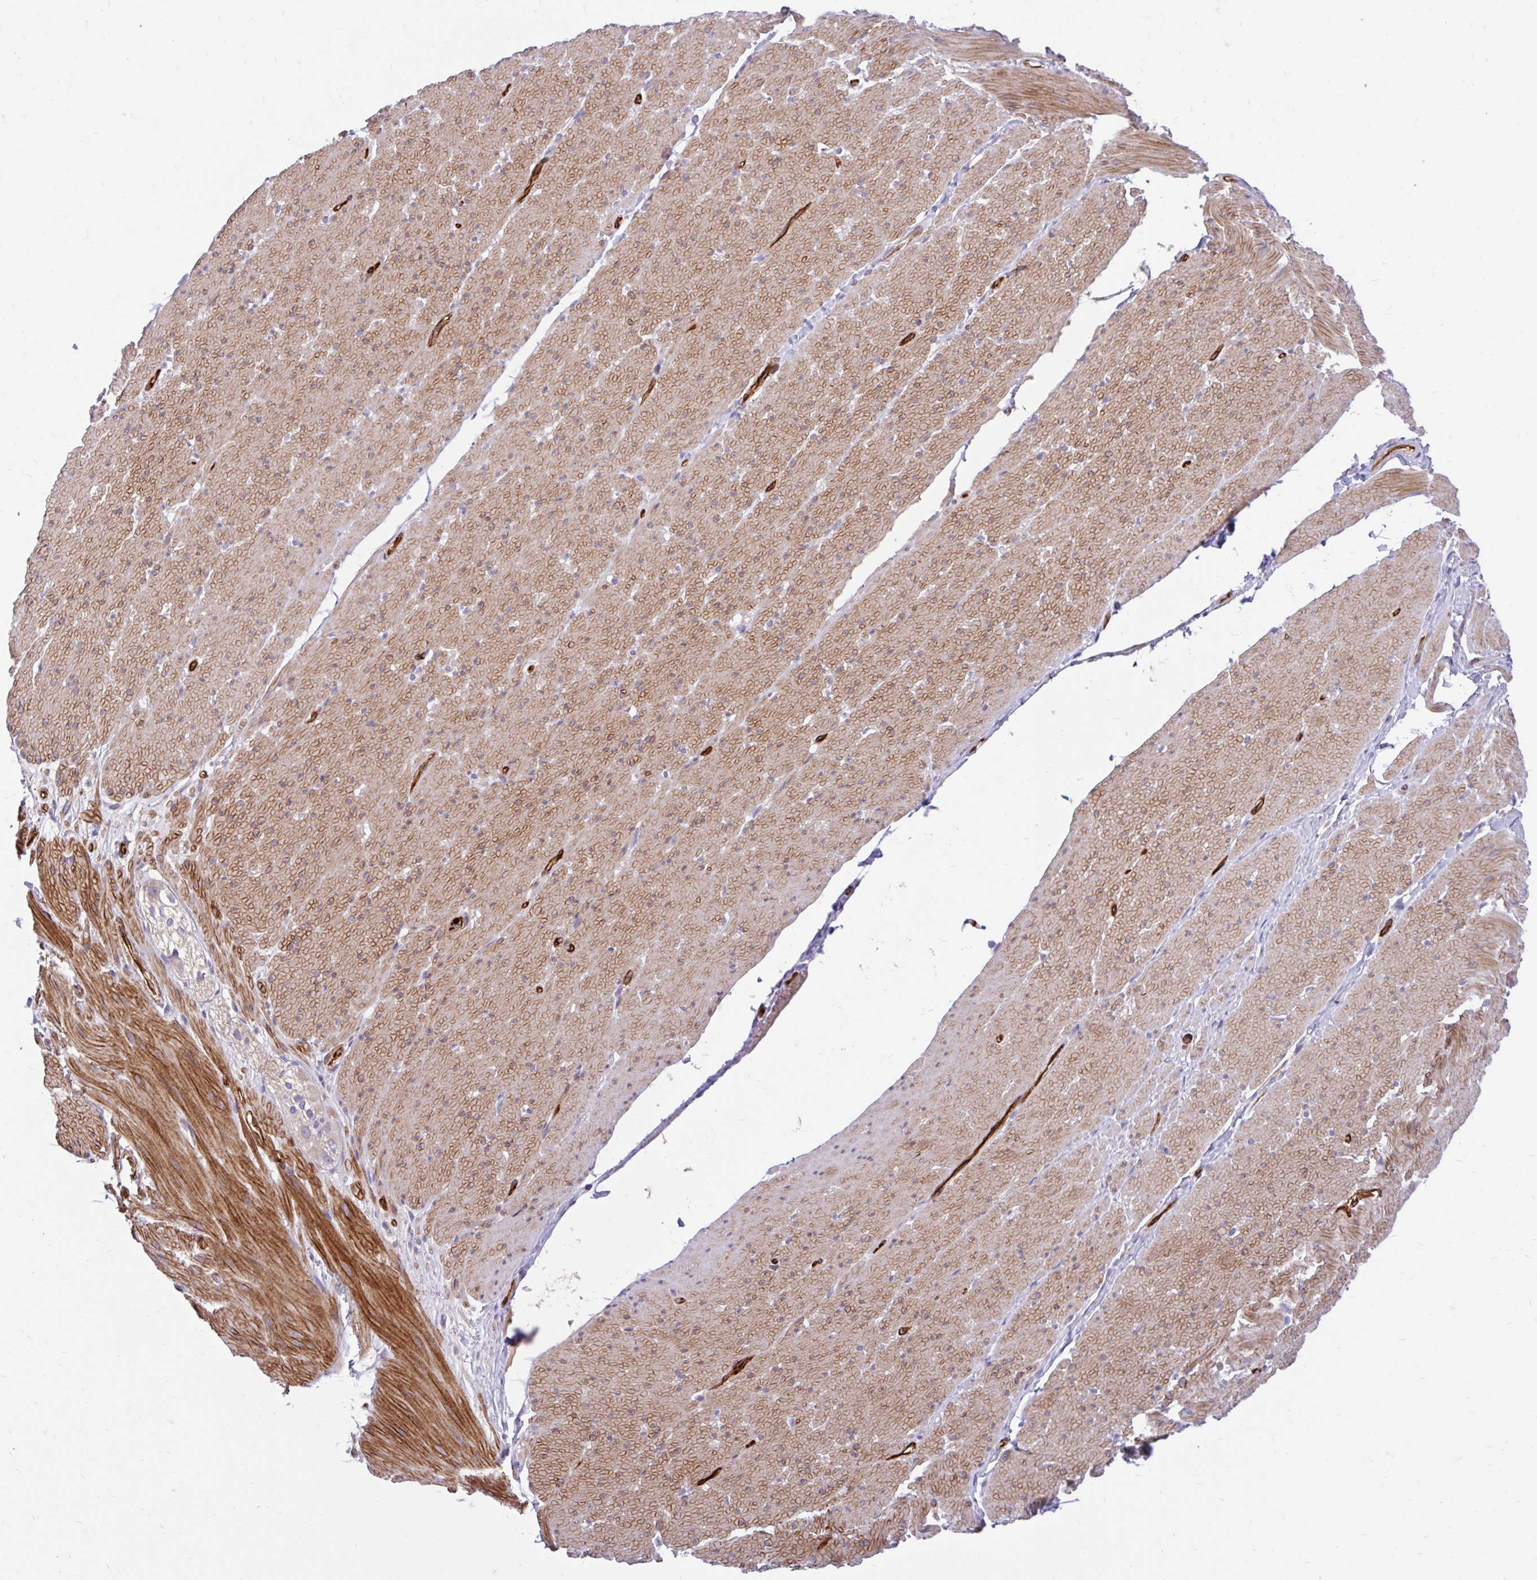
{"staining": {"intensity": "moderate", "quantity": "25%-75%", "location": "cytoplasmic/membranous"}, "tissue": "smooth muscle", "cell_type": "Smooth muscle cells", "image_type": "normal", "snomed": [{"axis": "morphology", "description": "Normal tissue, NOS"}, {"axis": "topography", "description": "Smooth muscle"}, {"axis": "topography", "description": "Rectum"}], "caption": "Protein expression by immunohistochemistry demonstrates moderate cytoplasmic/membranous staining in approximately 25%-75% of smooth muscle cells in benign smooth muscle. (DAB IHC, brown staining for protein, blue staining for nuclei).", "gene": "ESPNL", "patient": {"sex": "male", "age": 53}}